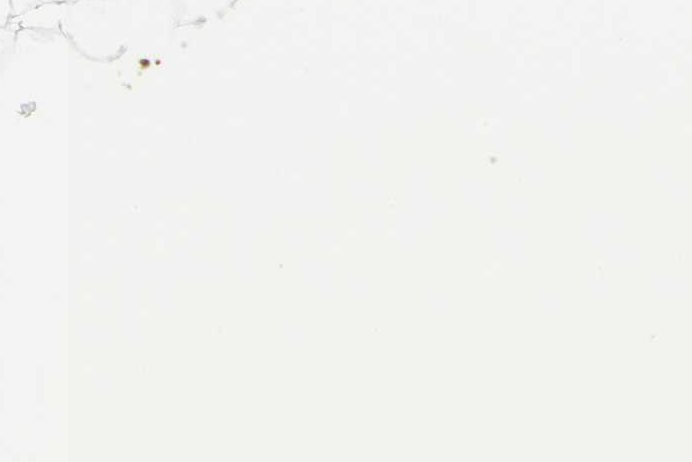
{"staining": {"intensity": "moderate", "quantity": "25%-75%", "location": "cytoplasmic/membranous"}, "tissue": "adipose tissue", "cell_type": "Adipocytes", "image_type": "normal", "snomed": [{"axis": "morphology", "description": "Normal tissue, NOS"}, {"axis": "morphology", "description": "Duct carcinoma"}, {"axis": "topography", "description": "Breast"}, {"axis": "topography", "description": "Adipose tissue"}], "caption": "A histopathology image of adipose tissue stained for a protein demonstrates moderate cytoplasmic/membranous brown staining in adipocytes. (Brightfield microscopy of DAB IHC at high magnification).", "gene": "DDAH1", "patient": {"sex": "female", "age": 37}}